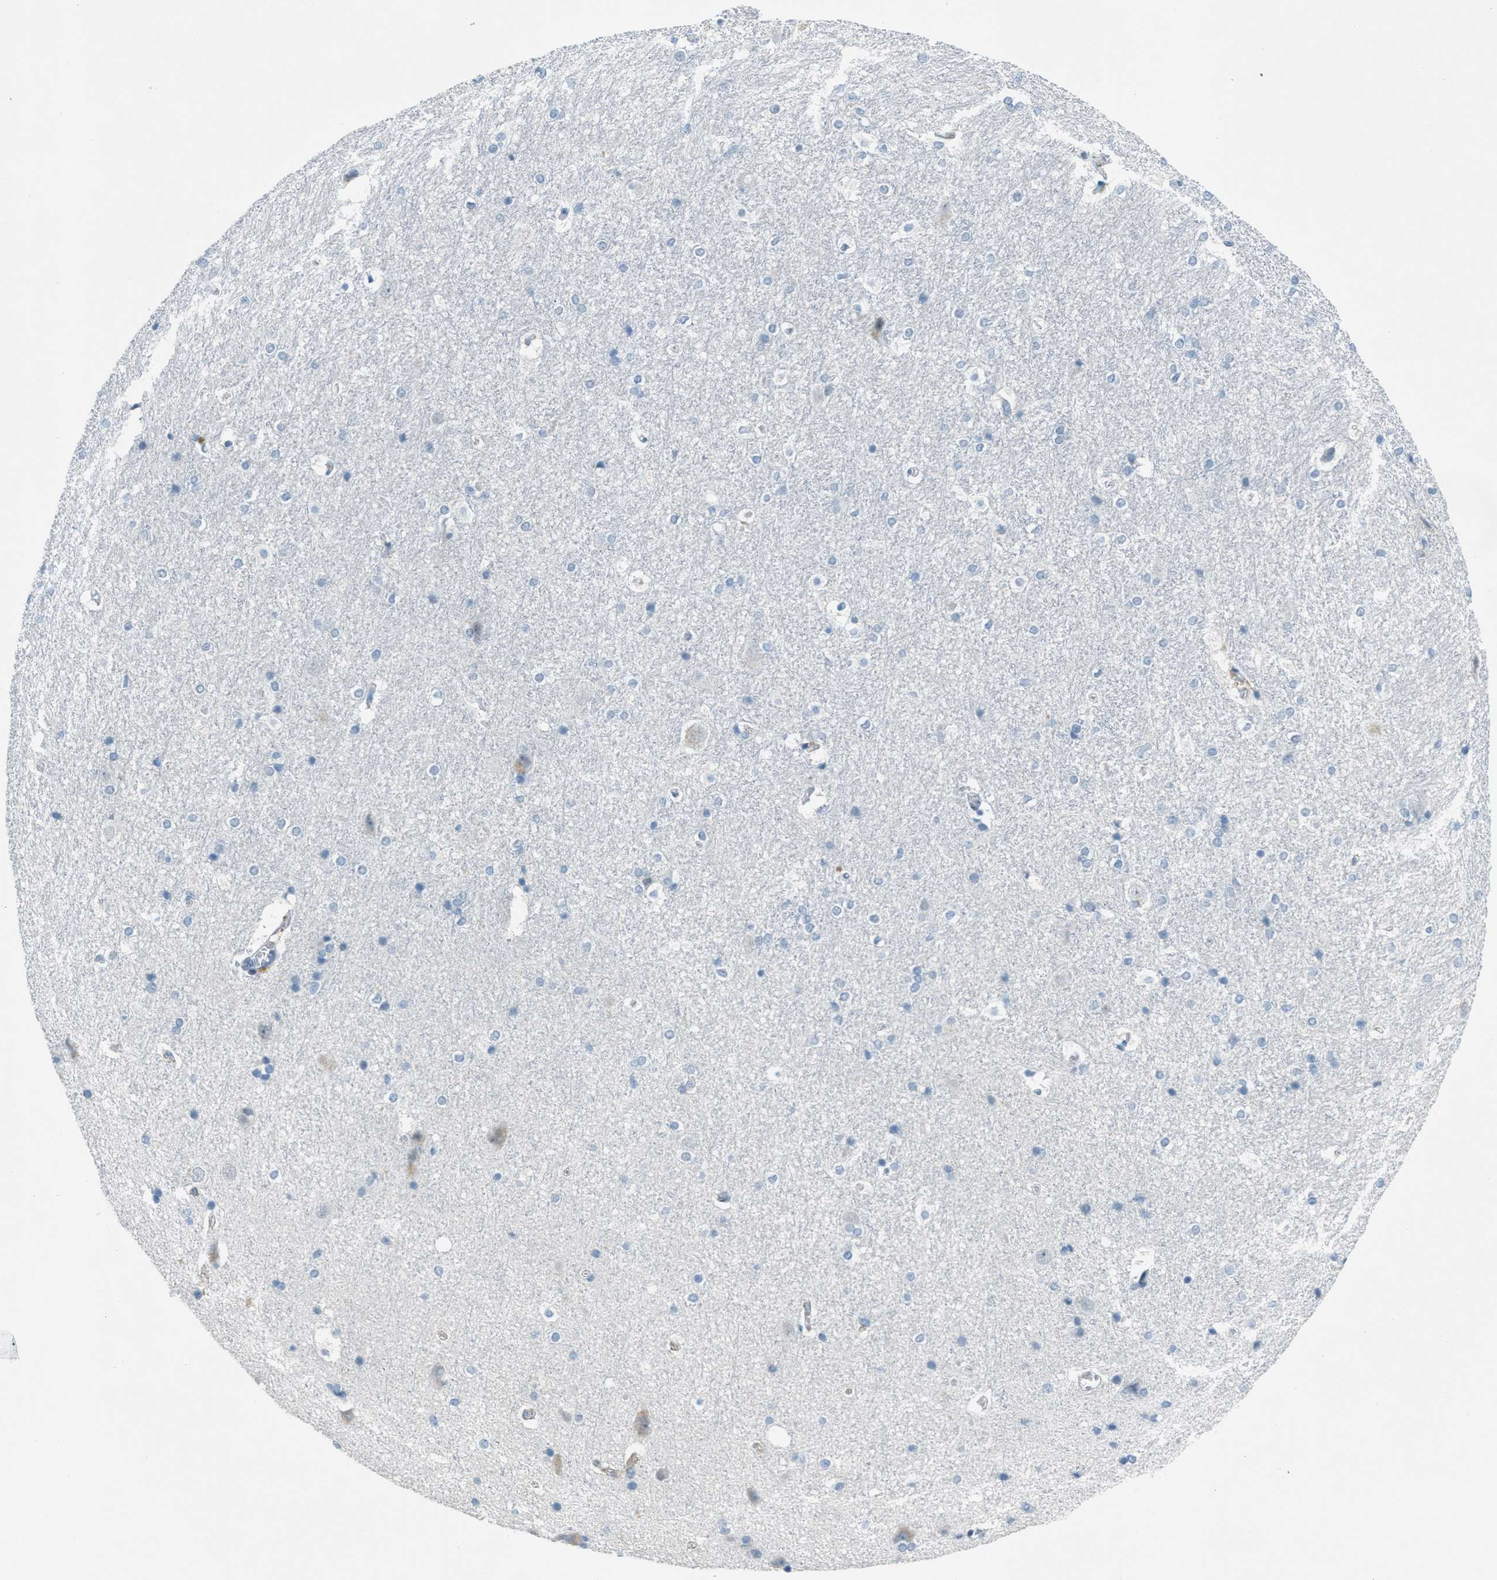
{"staining": {"intensity": "negative", "quantity": "none", "location": "none"}, "tissue": "hippocampus", "cell_type": "Glial cells", "image_type": "normal", "snomed": [{"axis": "morphology", "description": "Normal tissue, NOS"}, {"axis": "topography", "description": "Hippocampus"}], "caption": "DAB (3,3'-diaminobenzidine) immunohistochemical staining of benign hippocampus displays no significant positivity in glial cells. (Brightfield microscopy of DAB IHC at high magnification).", "gene": "KLHL8", "patient": {"sex": "female", "age": 19}}